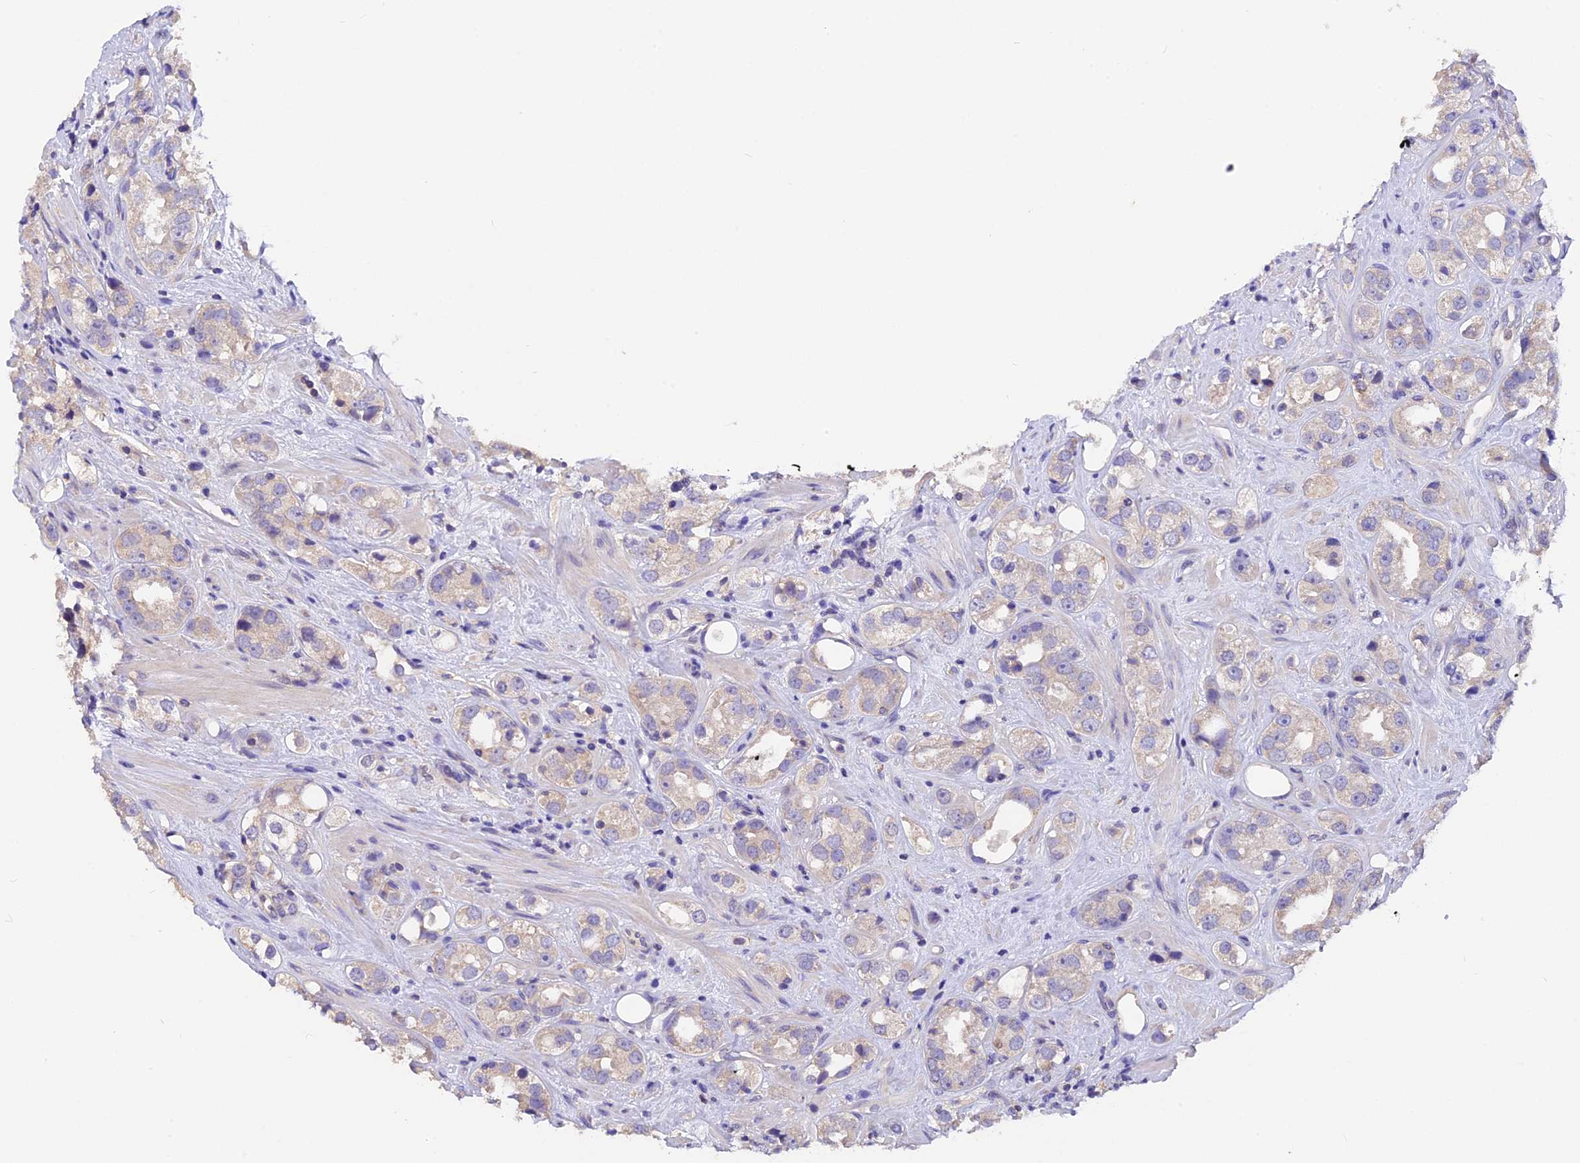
{"staining": {"intensity": "negative", "quantity": "none", "location": "none"}, "tissue": "prostate cancer", "cell_type": "Tumor cells", "image_type": "cancer", "snomed": [{"axis": "morphology", "description": "Adenocarcinoma, NOS"}, {"axis": "topography", "description": "Prostate"}], "caption": "Prostate cancer stained for a protein using IHC reveals no staining tumor cells.", "gene": "AP3B2", "patient": {"sex": "male", "age": 79}}